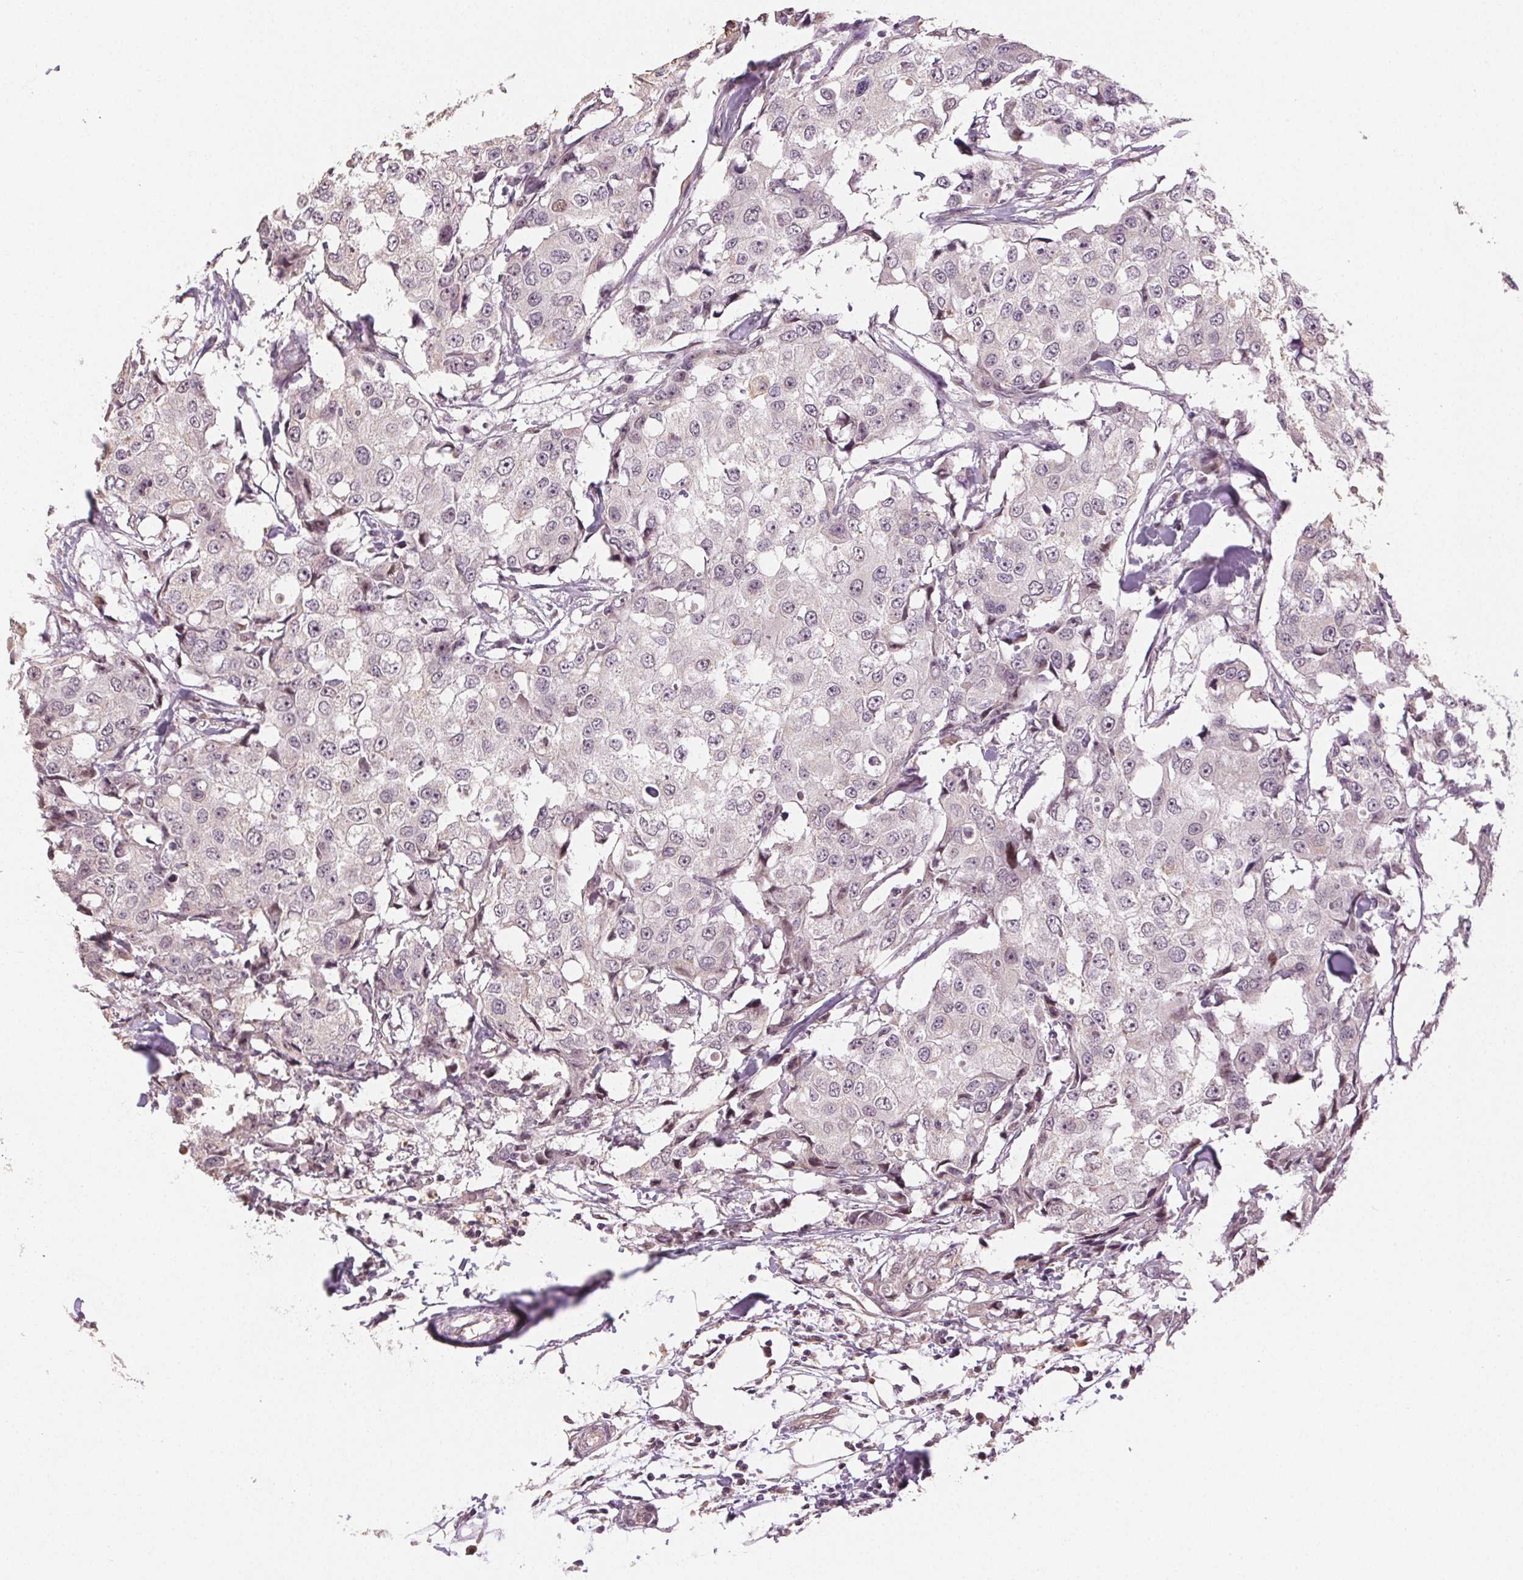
{"staining": {"intensity": "negative", "quantity": "none", "location": "none"}, "tissue": "breast cancer", "cell_type": "Tumor cells", "image_type": "cancer", "snomed": [{"axis": "morphology", "description": "Duct carcinoma"}, {"axis": "topography", "description": "Breast"}], "caption": "This is an immunohistochemistry (IHC) photomicrograph of breast cancer (infiltrating ductal carcinoma). There is no expression in tumor cells.", "gene": "PLCB1", "patient": {"sex": "female", "age": 27}}